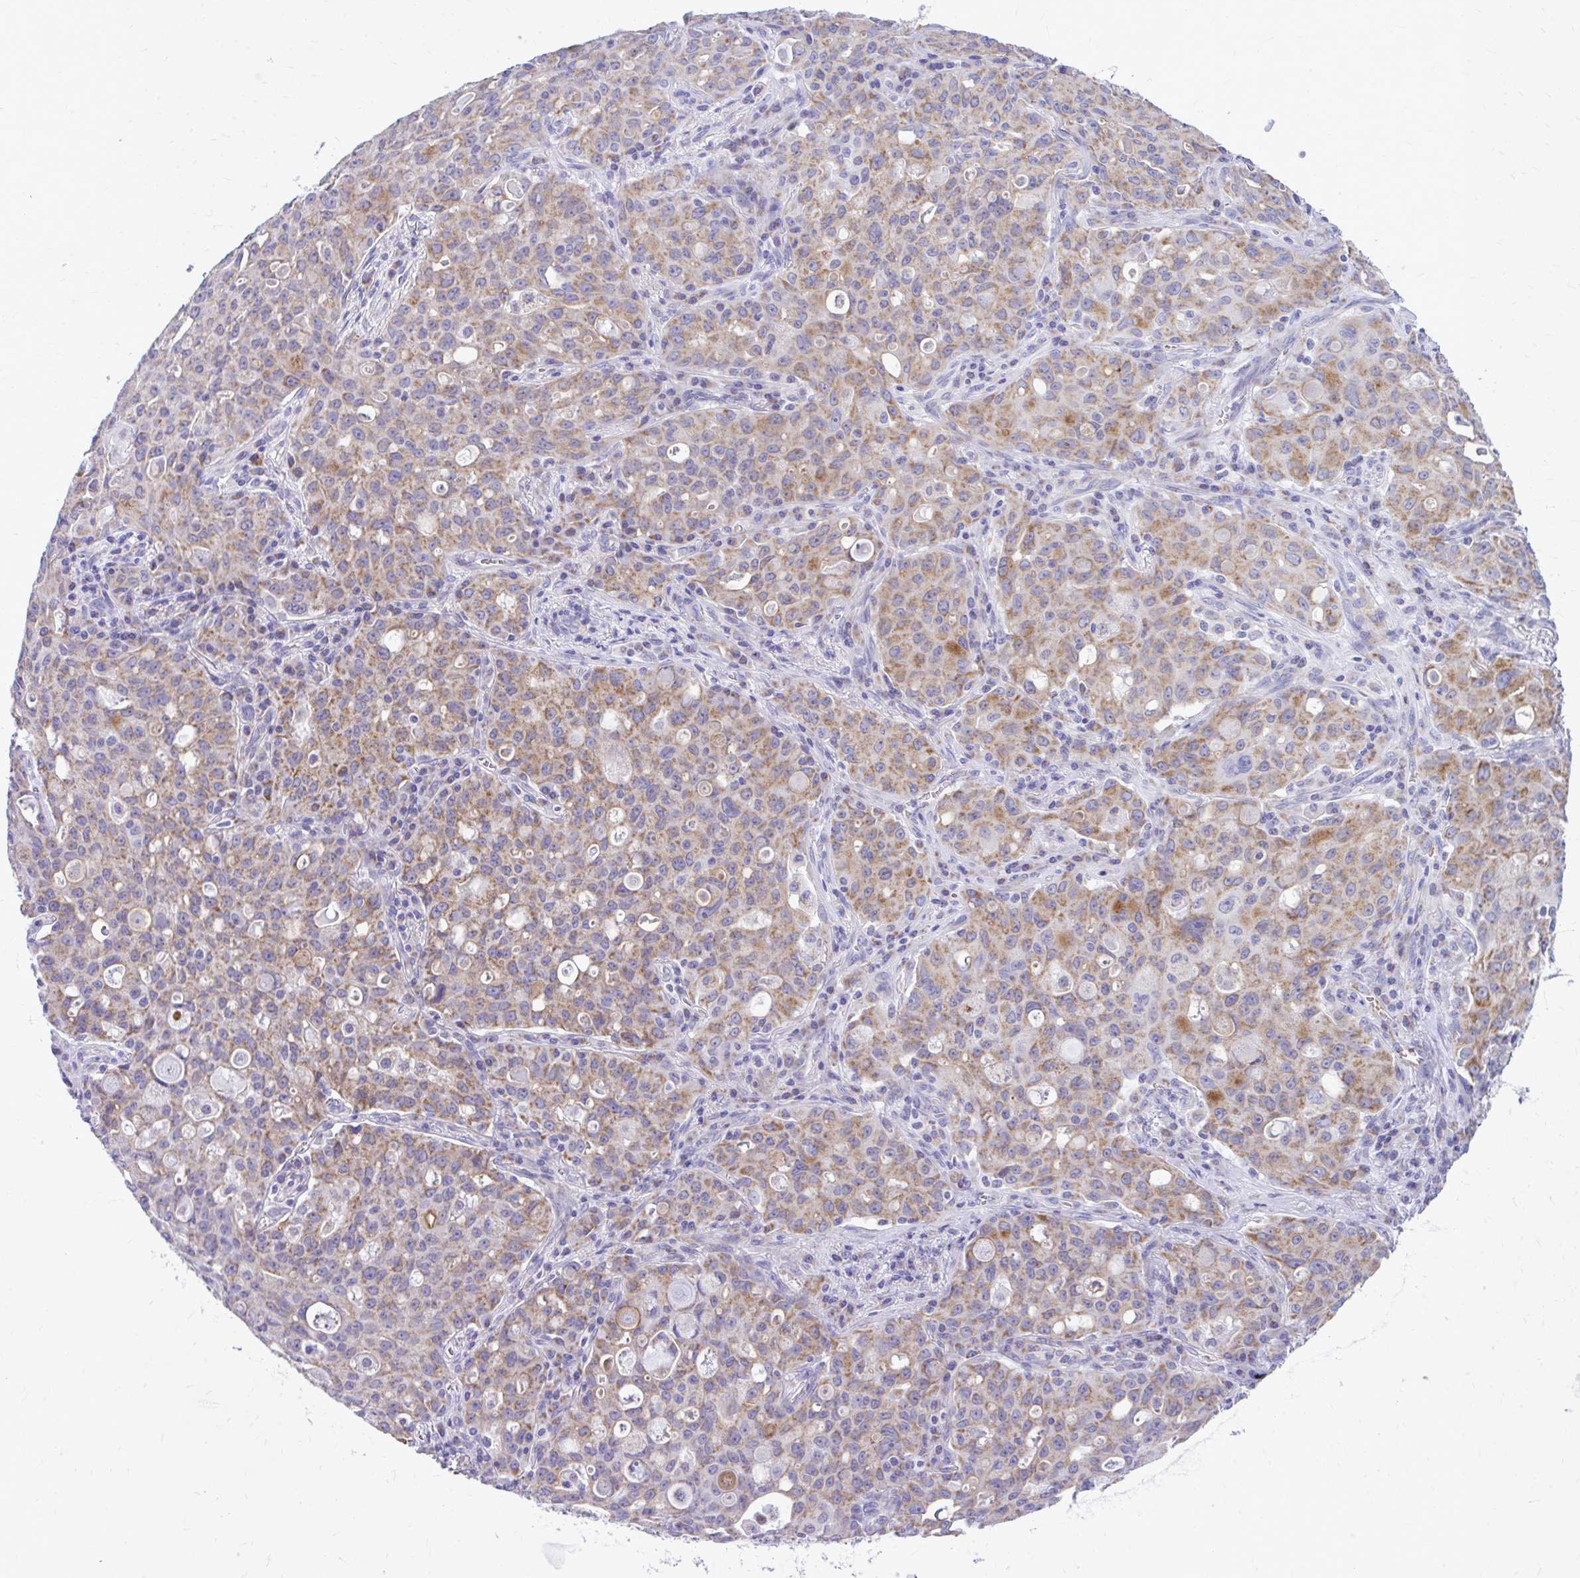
{"staining": {"intensity": "moderate", "quantity": ">75%", "location": "cytoplasmic/membranous"}, "tissue": "lung cancer", "cell_type": "Tumor cells", "image_type": "cancer", "snomed": [{"axis": "morphology", "description": "Adenocarcinoma, NOS"}, {"axis": "topography", "description": "Lung"}], "caption": "Adenocarcinoma (lung) tissue exhibits moderate cytoplasmic/membranous expression in about >75% of tumor cells, visualized by immunohistochemistry. The protein of interest is shown in brown color, while the nuclei are stained blue.", "gene": "MRPL19", "patient": {"sex": "female", "age": 44}}